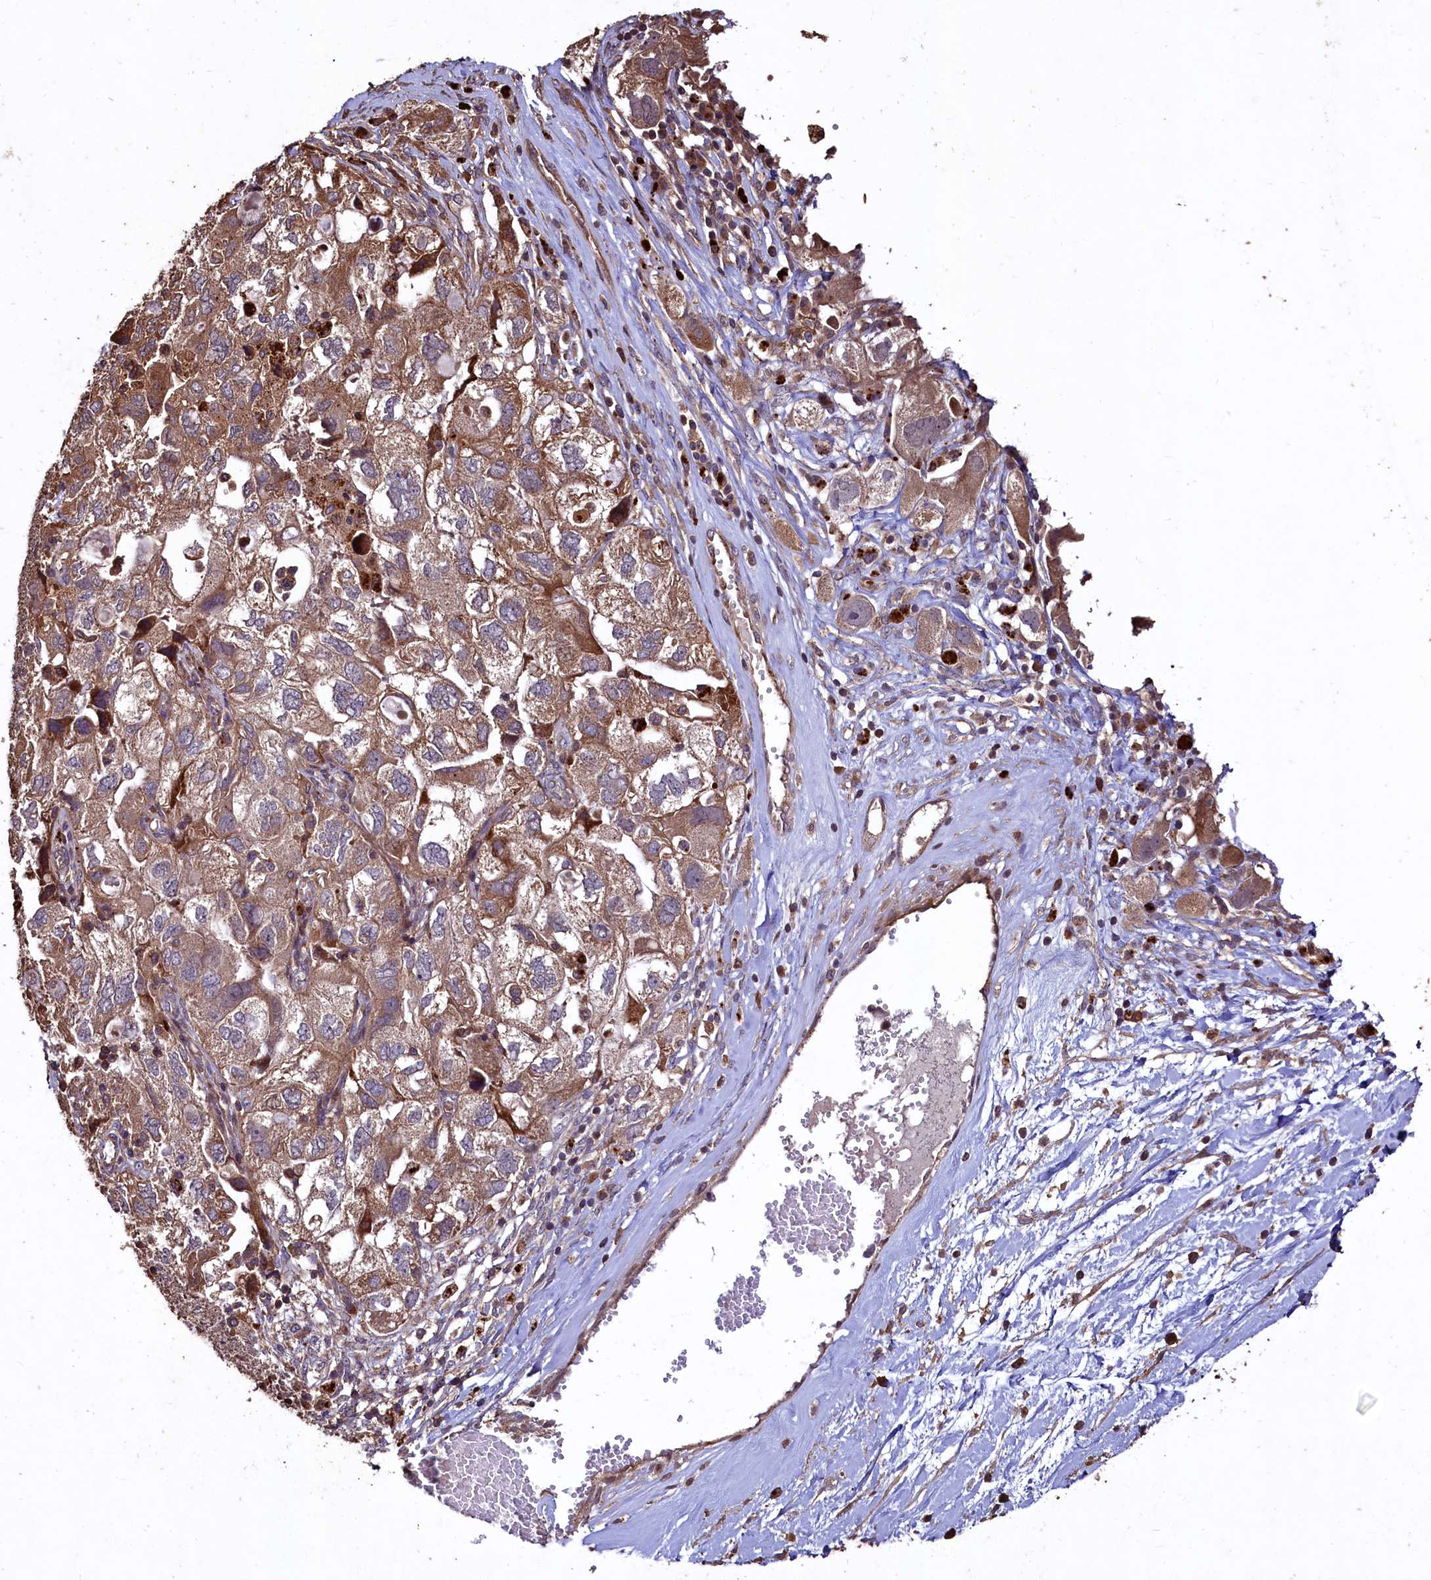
{"staining": {"intensity": "moderate", "quantity": ">75%", "location": "cytoplasmic/membranous"}, "tissue": "ovarian cancer", "cell_type": "Tumor cells", "image_type": "cancer", "snomed": [{"axis": "morphology", "description": "Carcinoma, NOS"}, {"axis": "morphology", "description": "Cystadenocarcinoma, serous, NOS"}, {"axis": "topography", "description": "Ovary"}], "caption": "This is a histology image of immunohistochemistry staining of ovarian cancer, which shows moderate staining in the cytoplasmic/membranous of tumor cells.", "gene": "TMEM98", "patient": {"sex": "female", "age": 69}}